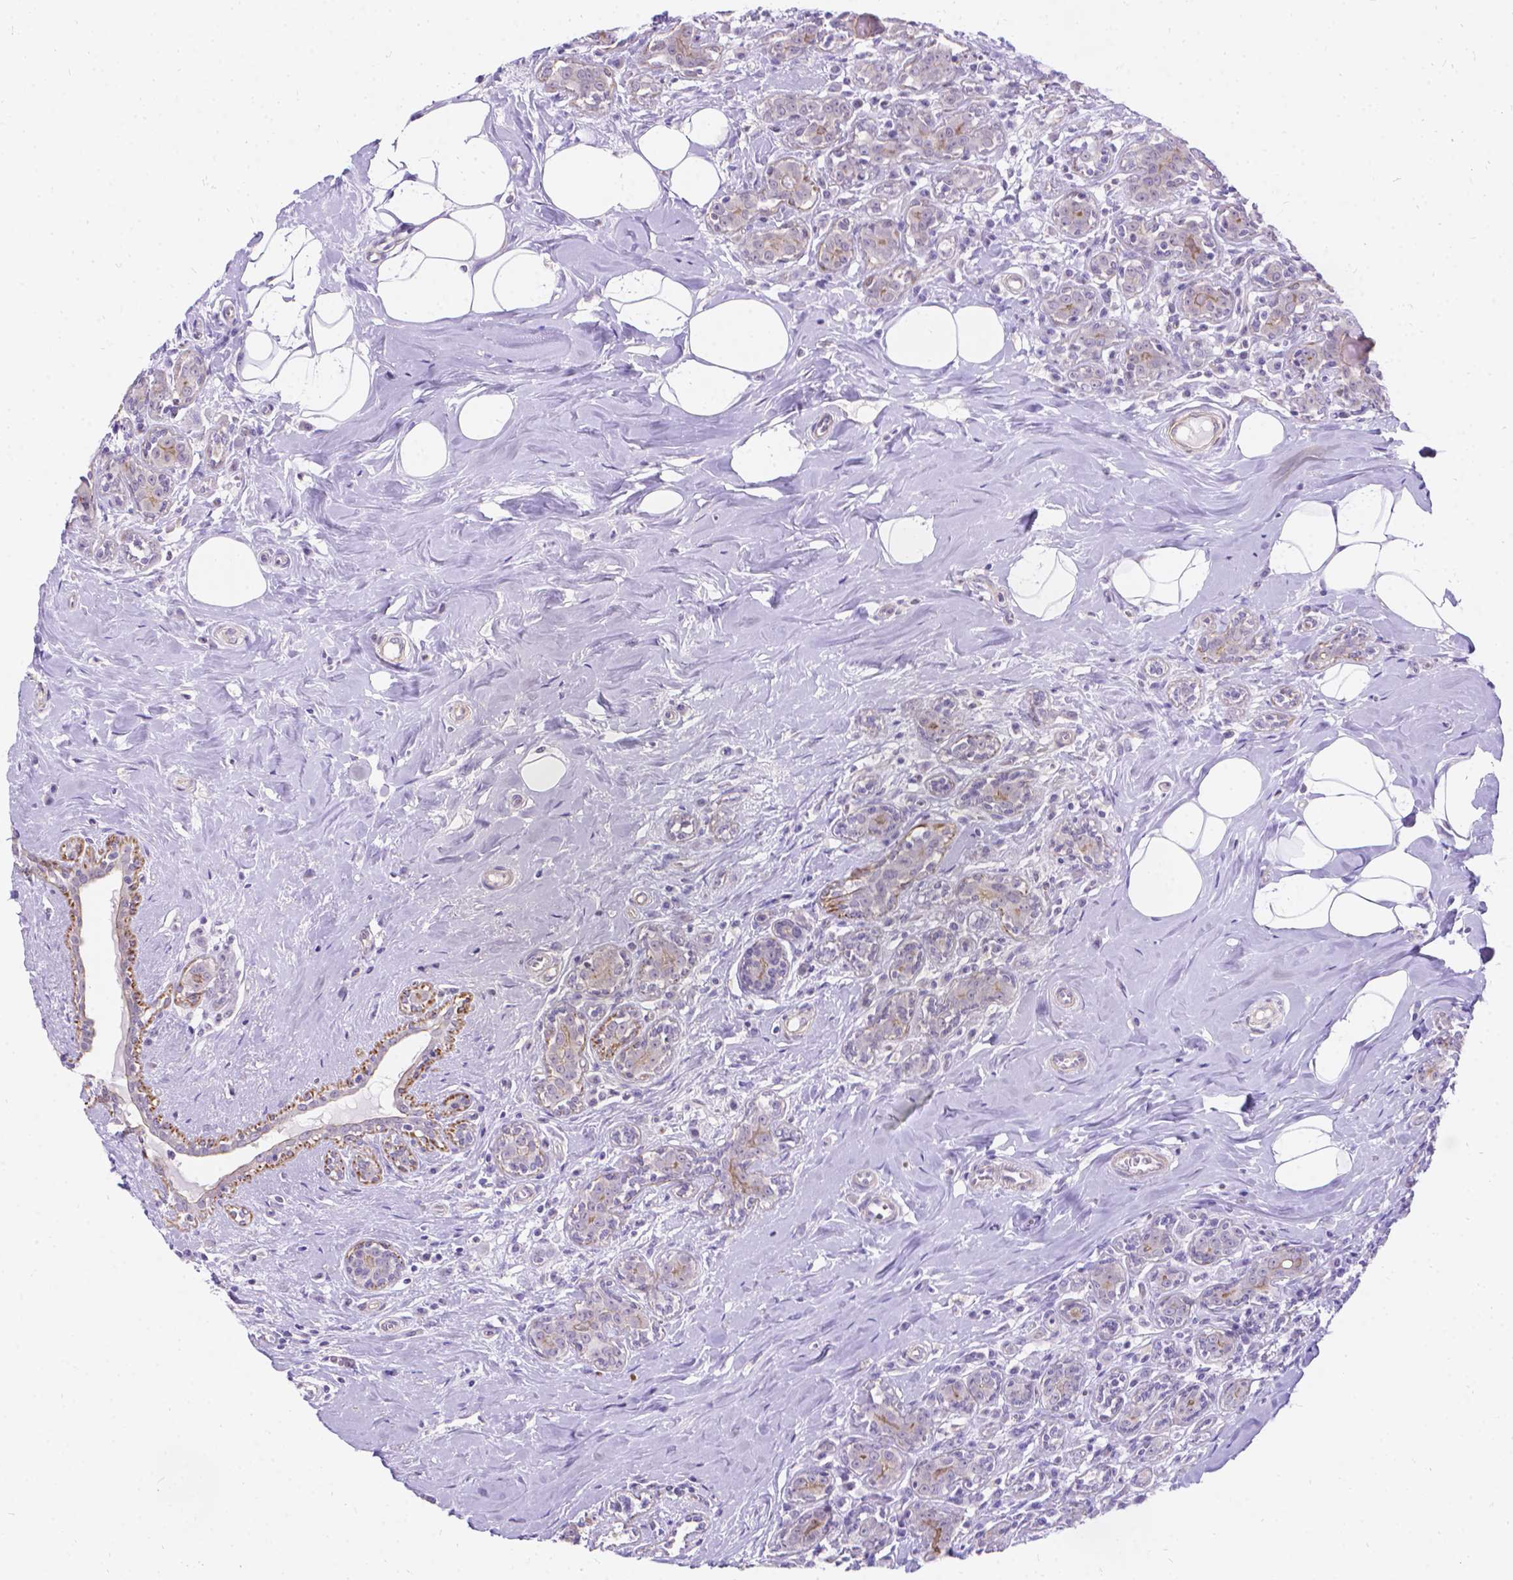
{"staining": {"intensity": "negative", "quantity": "none", "location": "none"}, "tissue": "breast cancer", "cell_type": "Tumor cells", "image_type": "cancer", "snomed": [{"axis": "morphology", "description": "Normal tissue, NOS"}, {"axis": "morphology", "description": "Duct carcinoma"}, {"axis": "topography", "description": "Breast"}], "caption": "This is an immunohistochemistry histopathology image of infiltrating ductal carcinoma (breast). There is no staining in tumor cells.", "gene": "PALS1", "patient": {"sex": "female", "age": 43}}